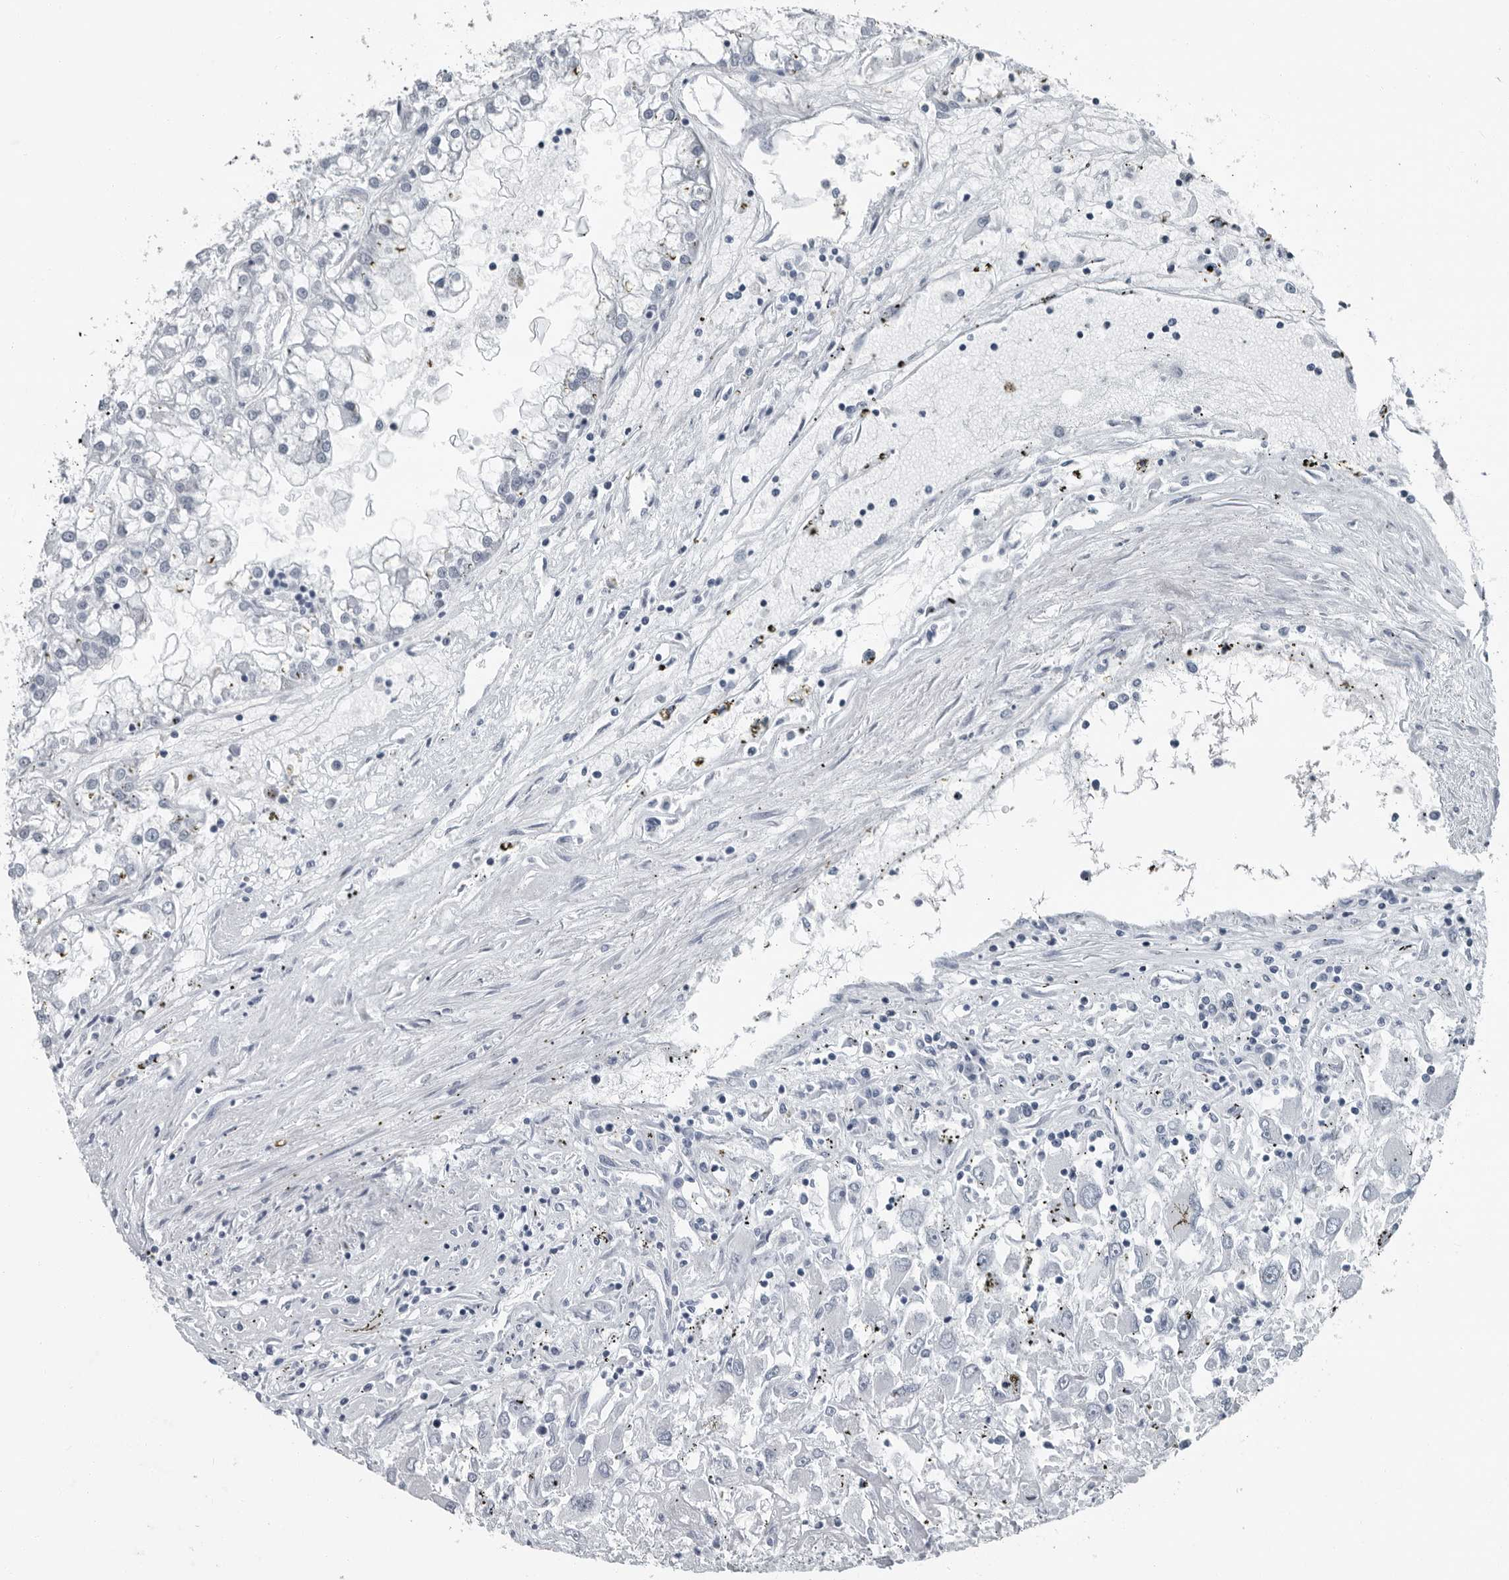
{"staining": {"intensity": "negative", "quantity": "none", "location": "none"}, "tissue": "renal cancer", "cell_type": "Tumor cells", "image_type": "cancer", "snomed": [{"axis": "morphology", "description": "Adenocarcinoma, NOS"}, {"axis": "topography", "description": "Kidney"}], "caption": "Renal cancer was stained to show a protein in brown. There is no significant positivity in tumor cells.", "gene": "PRSS1", "patient": {"sex": "female", "age": 52}}